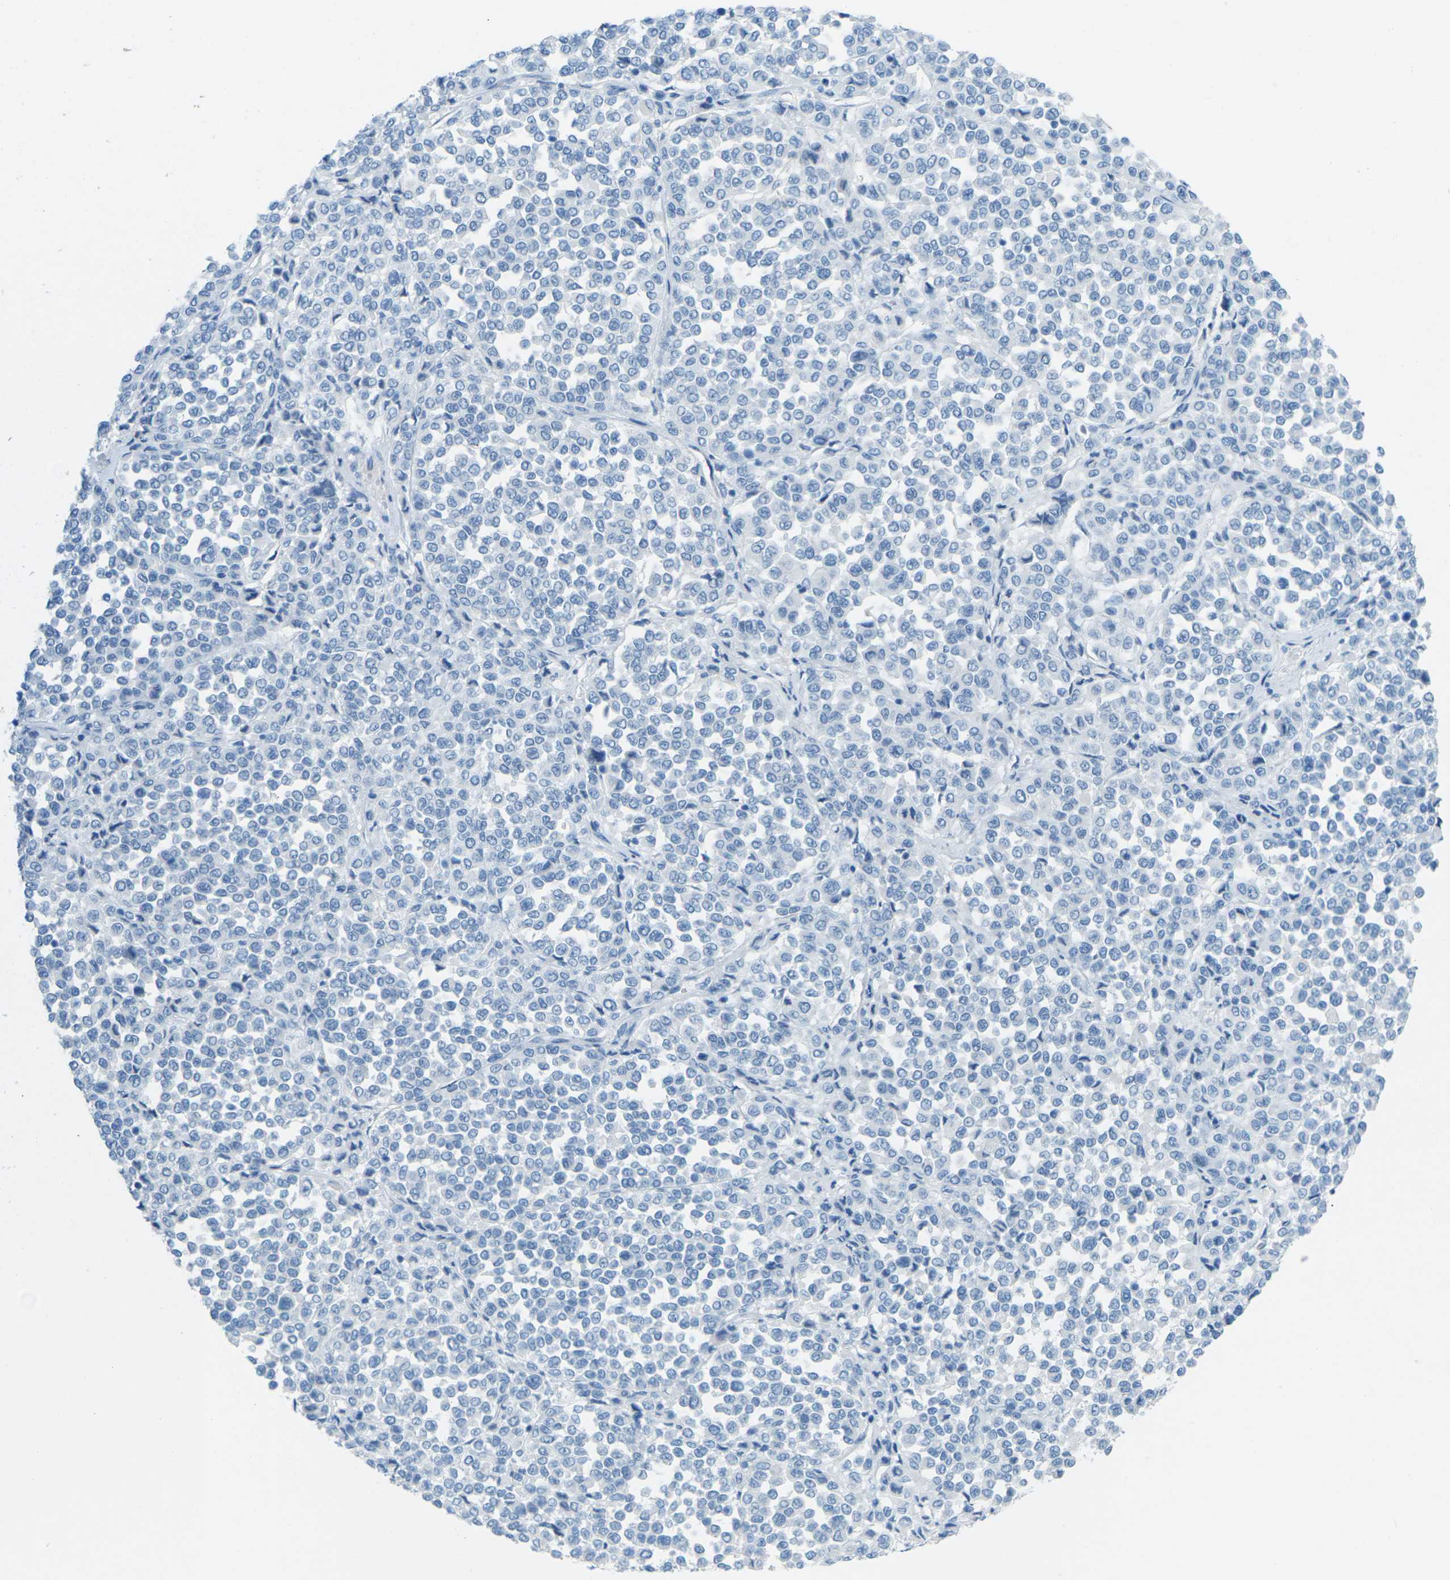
{"staining": {"intensity": "negative", "quantity": "none", "location": "none"}, "tissue": "melanoma", "cell_type": "Tumor cells", "image_type": "cancer", "snomed": [{"axis": "morphology", "description": "Malignant melanoma, Metastatic site"}, {"axis": "topography", "description": "Pancreas"}], "caption": "Immunohistochemistry (IHC) of malignant melanoma (metastatic site) exhibits no expression in tumor cells. (DAB immunohistochemistry, high magnification).", "gene": "CDH16", "patient": {"sex": "female", "age": 30}}